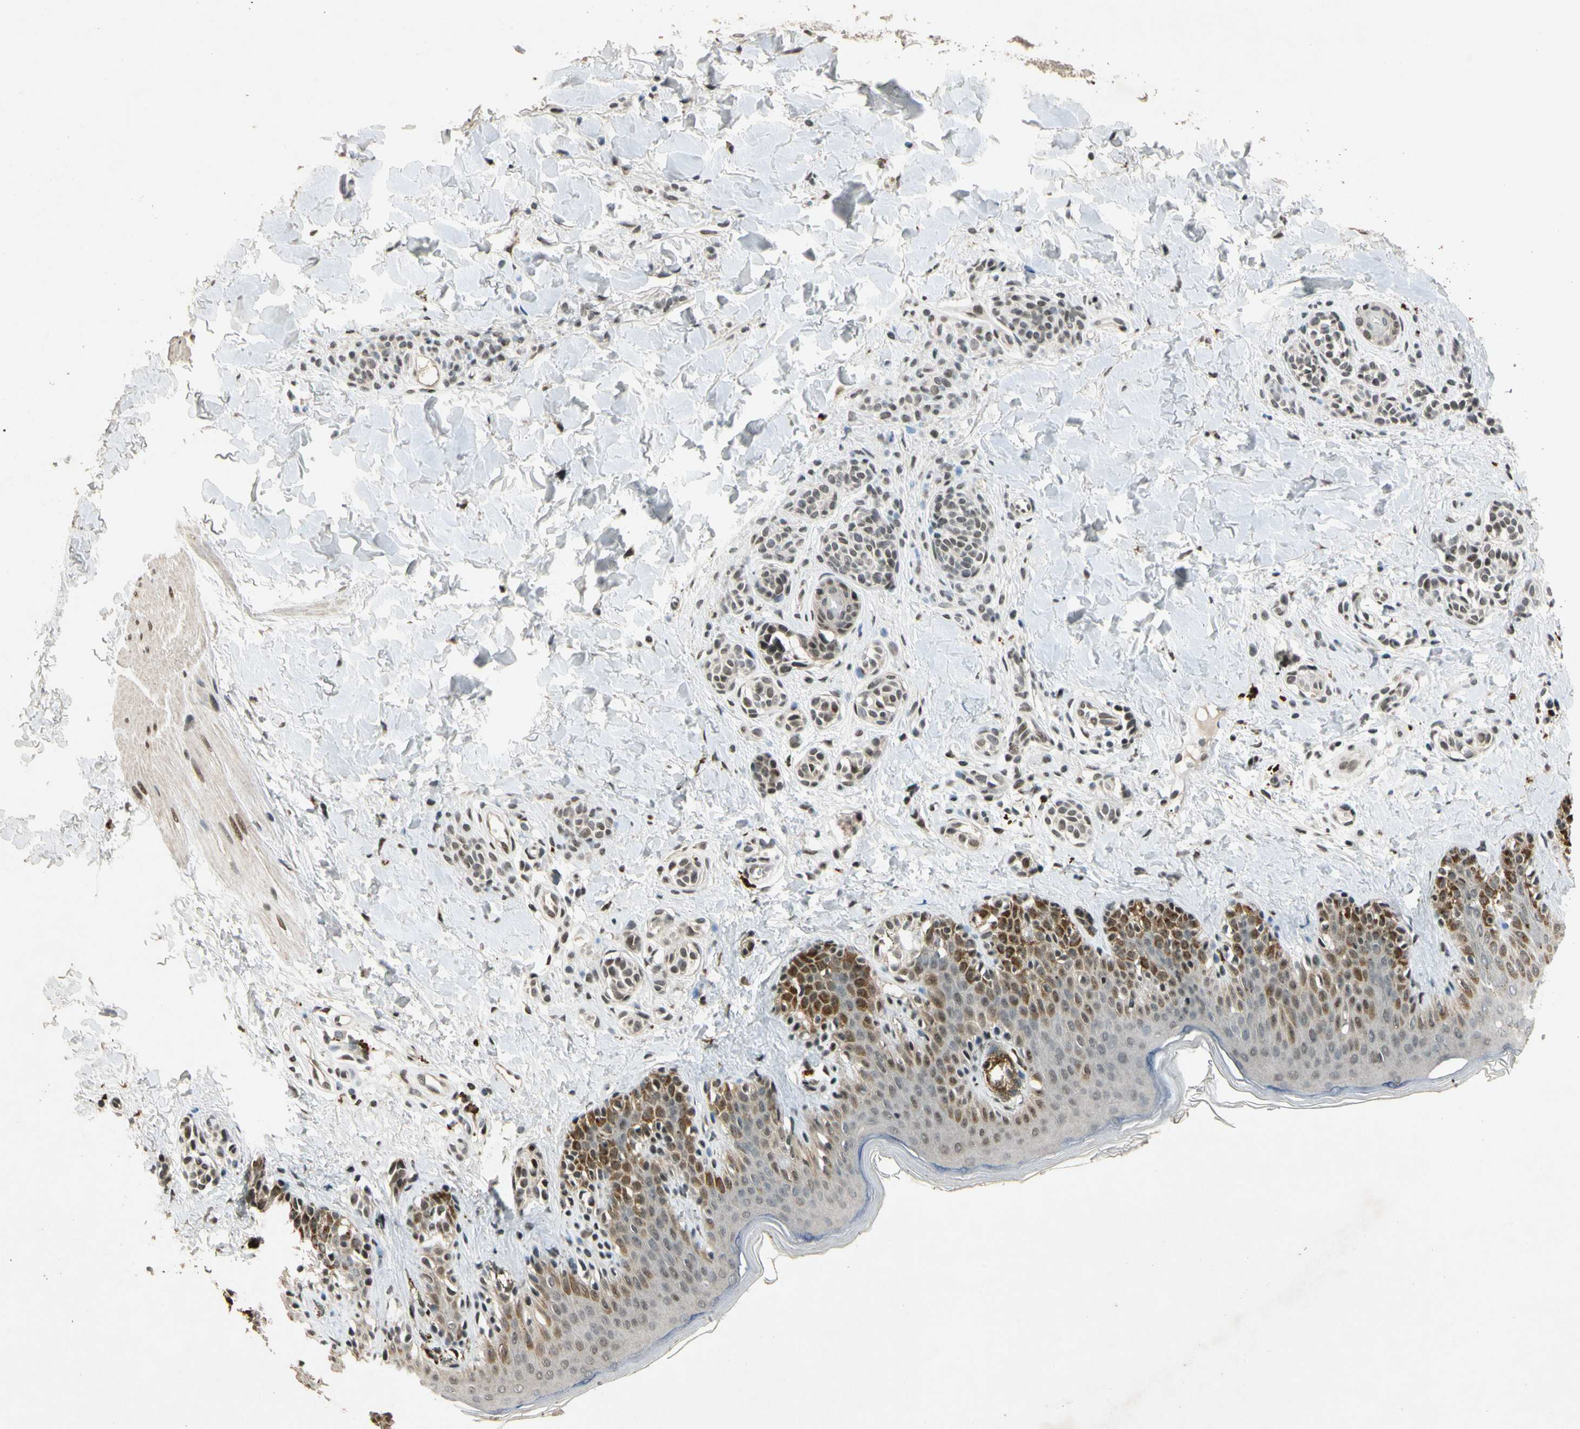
{"staining": {"intensity": "strong", "quantity": ">75%", "location": "nuclear"}, "tissue": "skin", "cell_type": "Fibroblasts", "image_type": "normal", "snomed": [{"axis": "morphology", "description": "Normal tissue, NOS"}, {"axis": "topography", "description": "Skin"}], "caption": "This is a photomicrograph of immunohistochemistry staining of benign skin, which shows strong expression in the nuclear of fibroblasts.", "gene": "ZBTB4", "patient": {"sex": "male", "age": 16}}